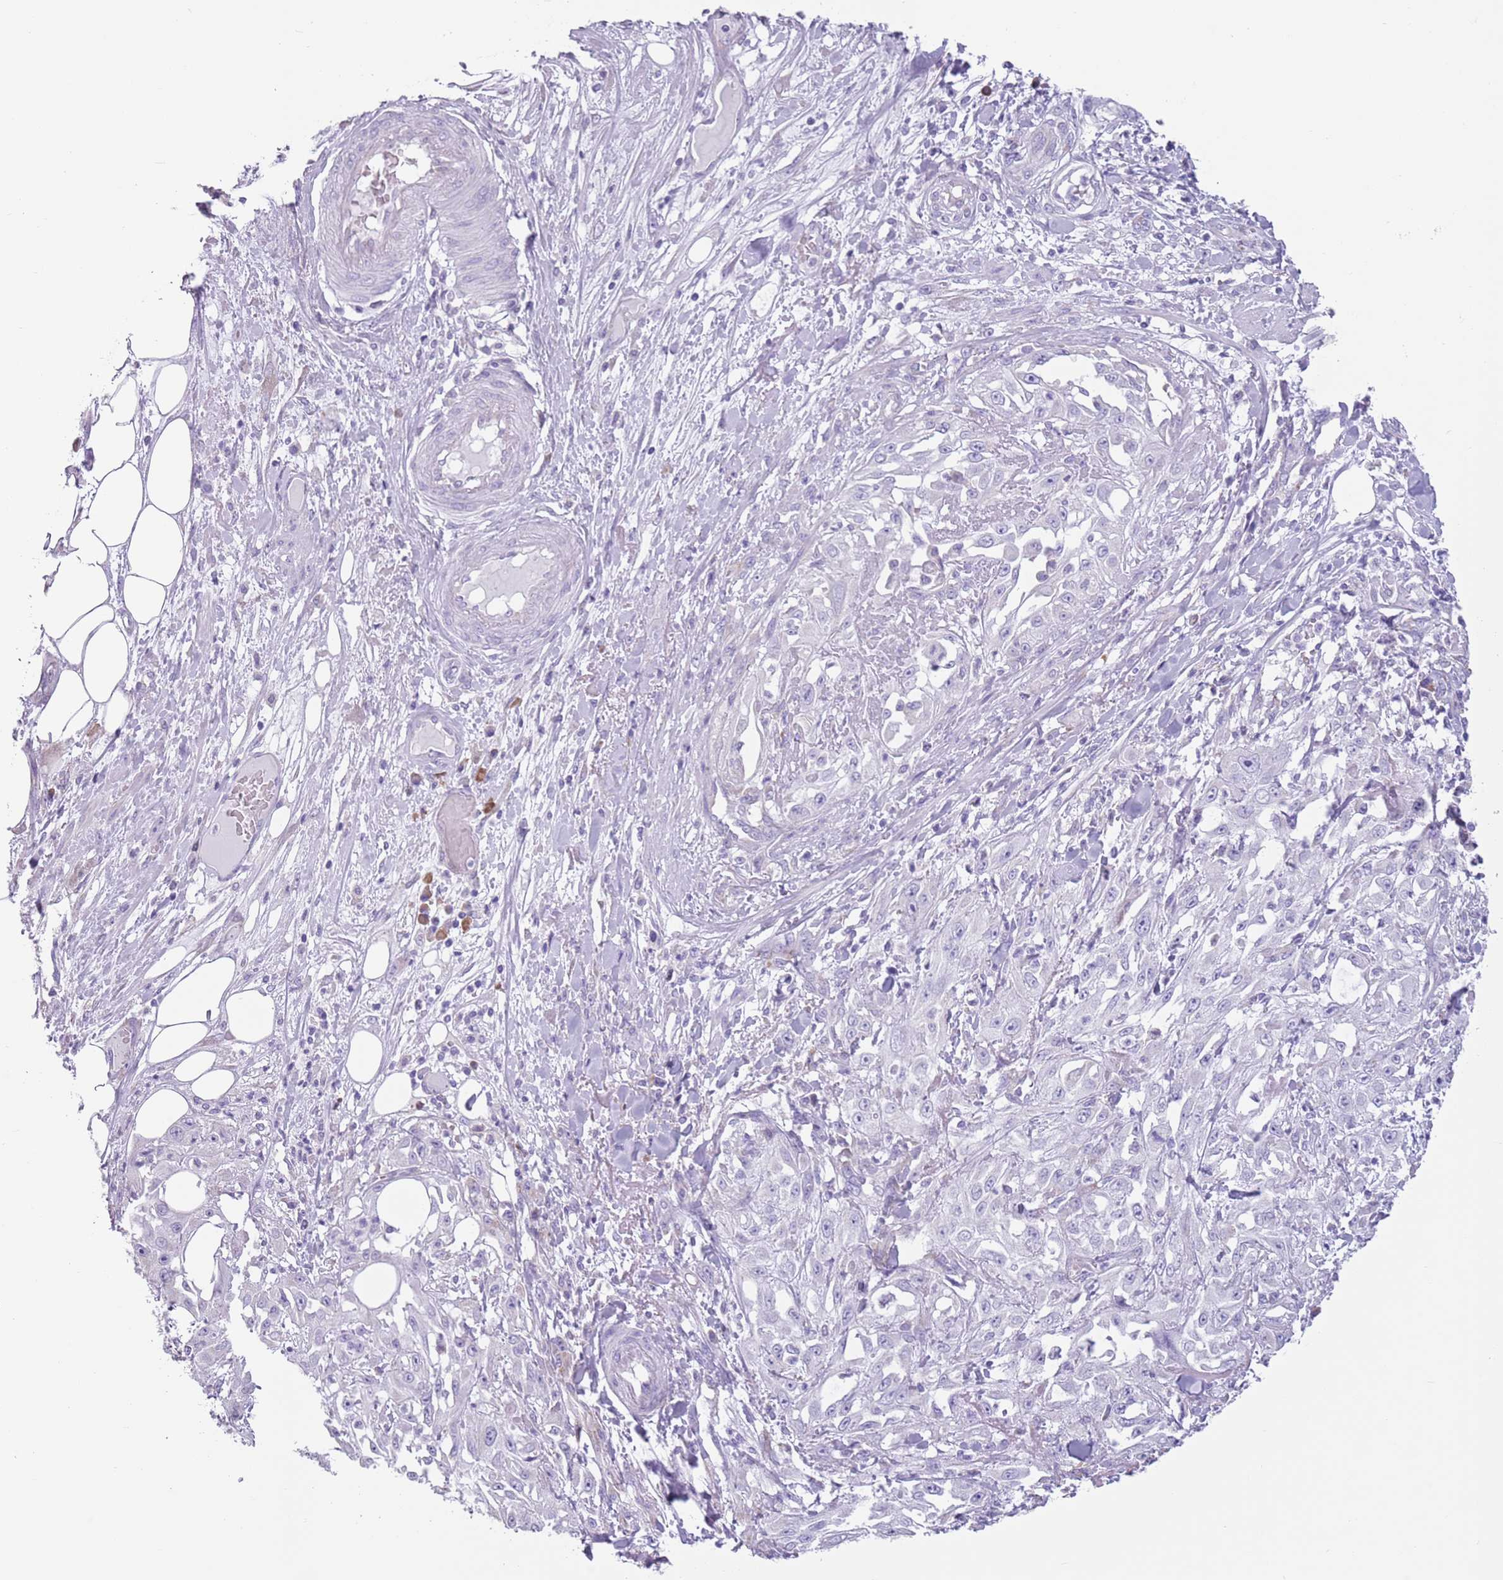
{"staining": {"intensity": "negative", "quantity": "none", "location": "none"}, "tissue": "skin cancer", "cell_type": "Tumor cells", "image_type": "cancer", "snomed": [{"axis": "morphology", "description": "Squamous cell carcinoma, NOS"}, {"axis": "morphology", "description": "Squamous cell carcinoma, metastatic, NOS"}, {"axis": "topography", "description": "Skin"}, {"axis": "topography", "description": "Lymph node"}], "caption": "DAB immunohistochemical staining of skin cancer shows no significant expression in tumor cells.", "gene": "HYOU1", "patient": {"sex": "male", "age": 75}}